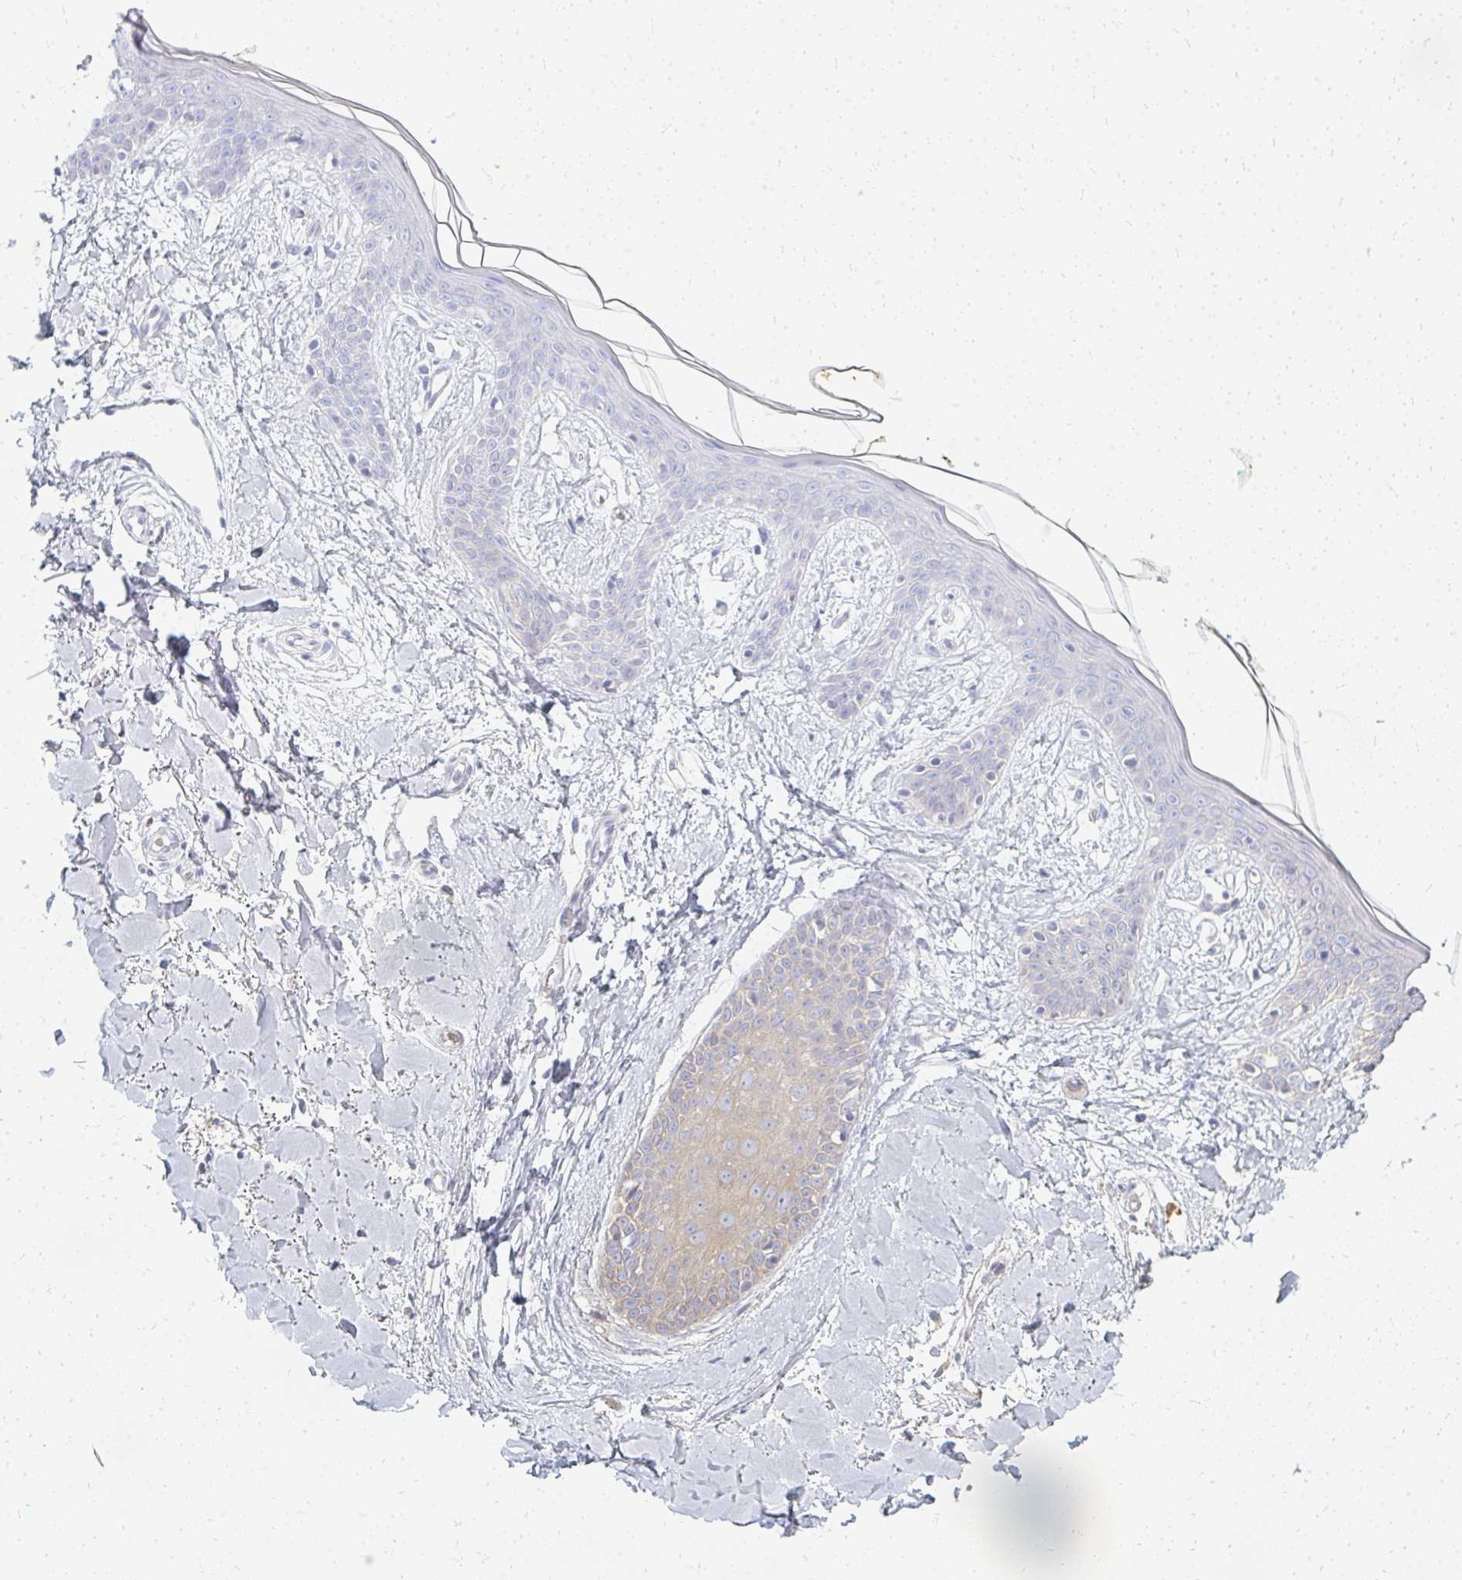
{"staining": {"intensity": "negative", "quantity": "none", "location": "none"}, "tissue": "skin", "cell_type": "Fibroblasts", "image_type": "normal", "snomed": [{"axis": "morphology", "description": "Normal tissue, NOS"}, {"axis": "topography", "description": "Skin"}], "caption": "Fibroblasts show no significant protein positivity in unremarkable skin. (DAB immunohistochemistry (IHC), high magnification).", "gene": "ZNF285", "patient": {"sex": "female", "age": 34}}